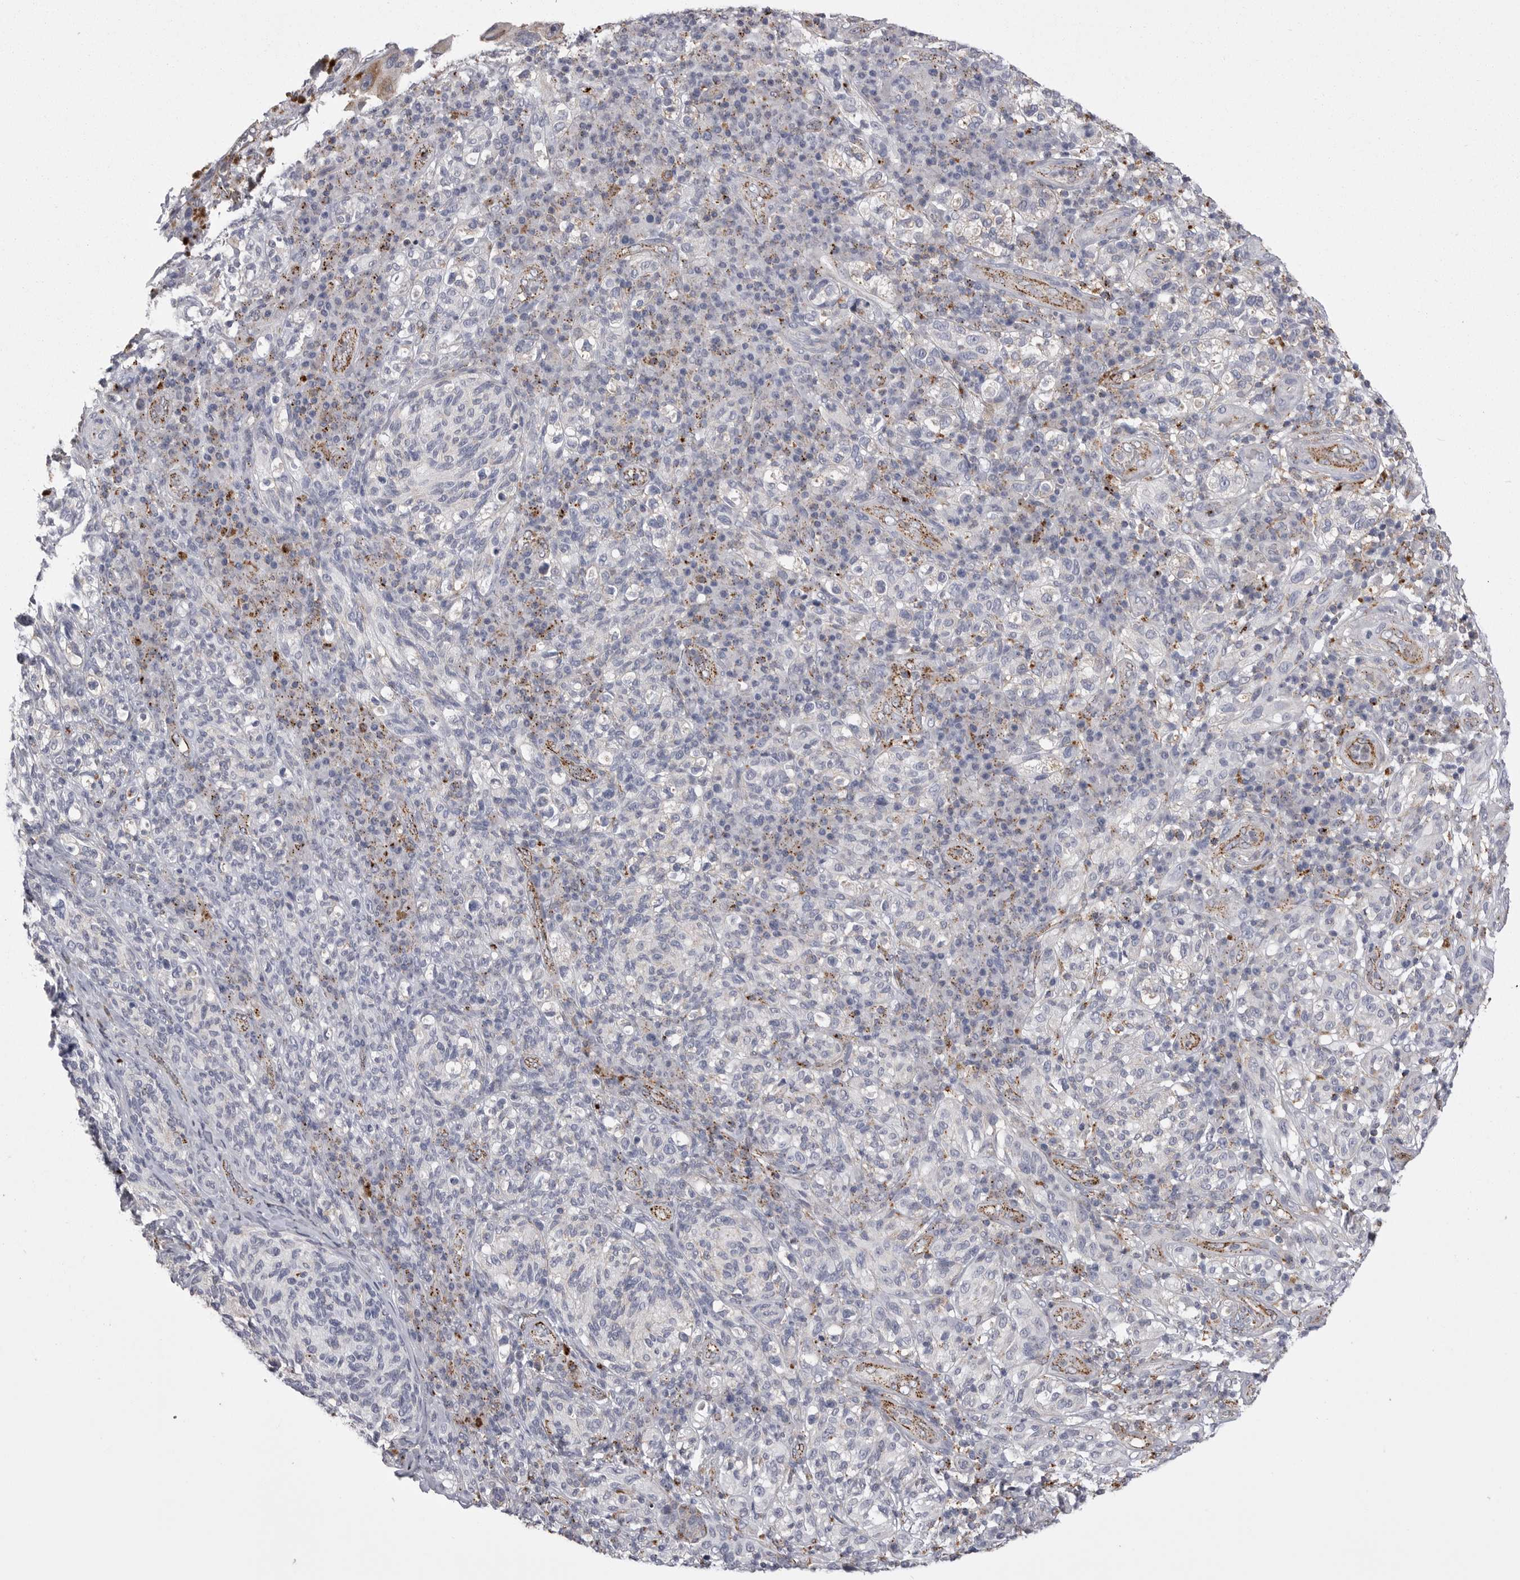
{"staining": {"intensity": "weak", "quantity": "<25%", "location": "cytoplasmic/membranous"}, "tissue": "melanoma", "cell_type": "Tumor cells", "image_type": "cancer", "snomed": [{"axis": "morphology", "description": "Malignant melanoma, NOS"}, {"axis": "topography", "description": "Skin"}], "caption": "This is a micrograph of immunohistochemistry (IHC) staining of melanoma, which shows no staining in tumor cells.", "gene": "PSPN", "patient": {"sex": "female", "age": 73}}